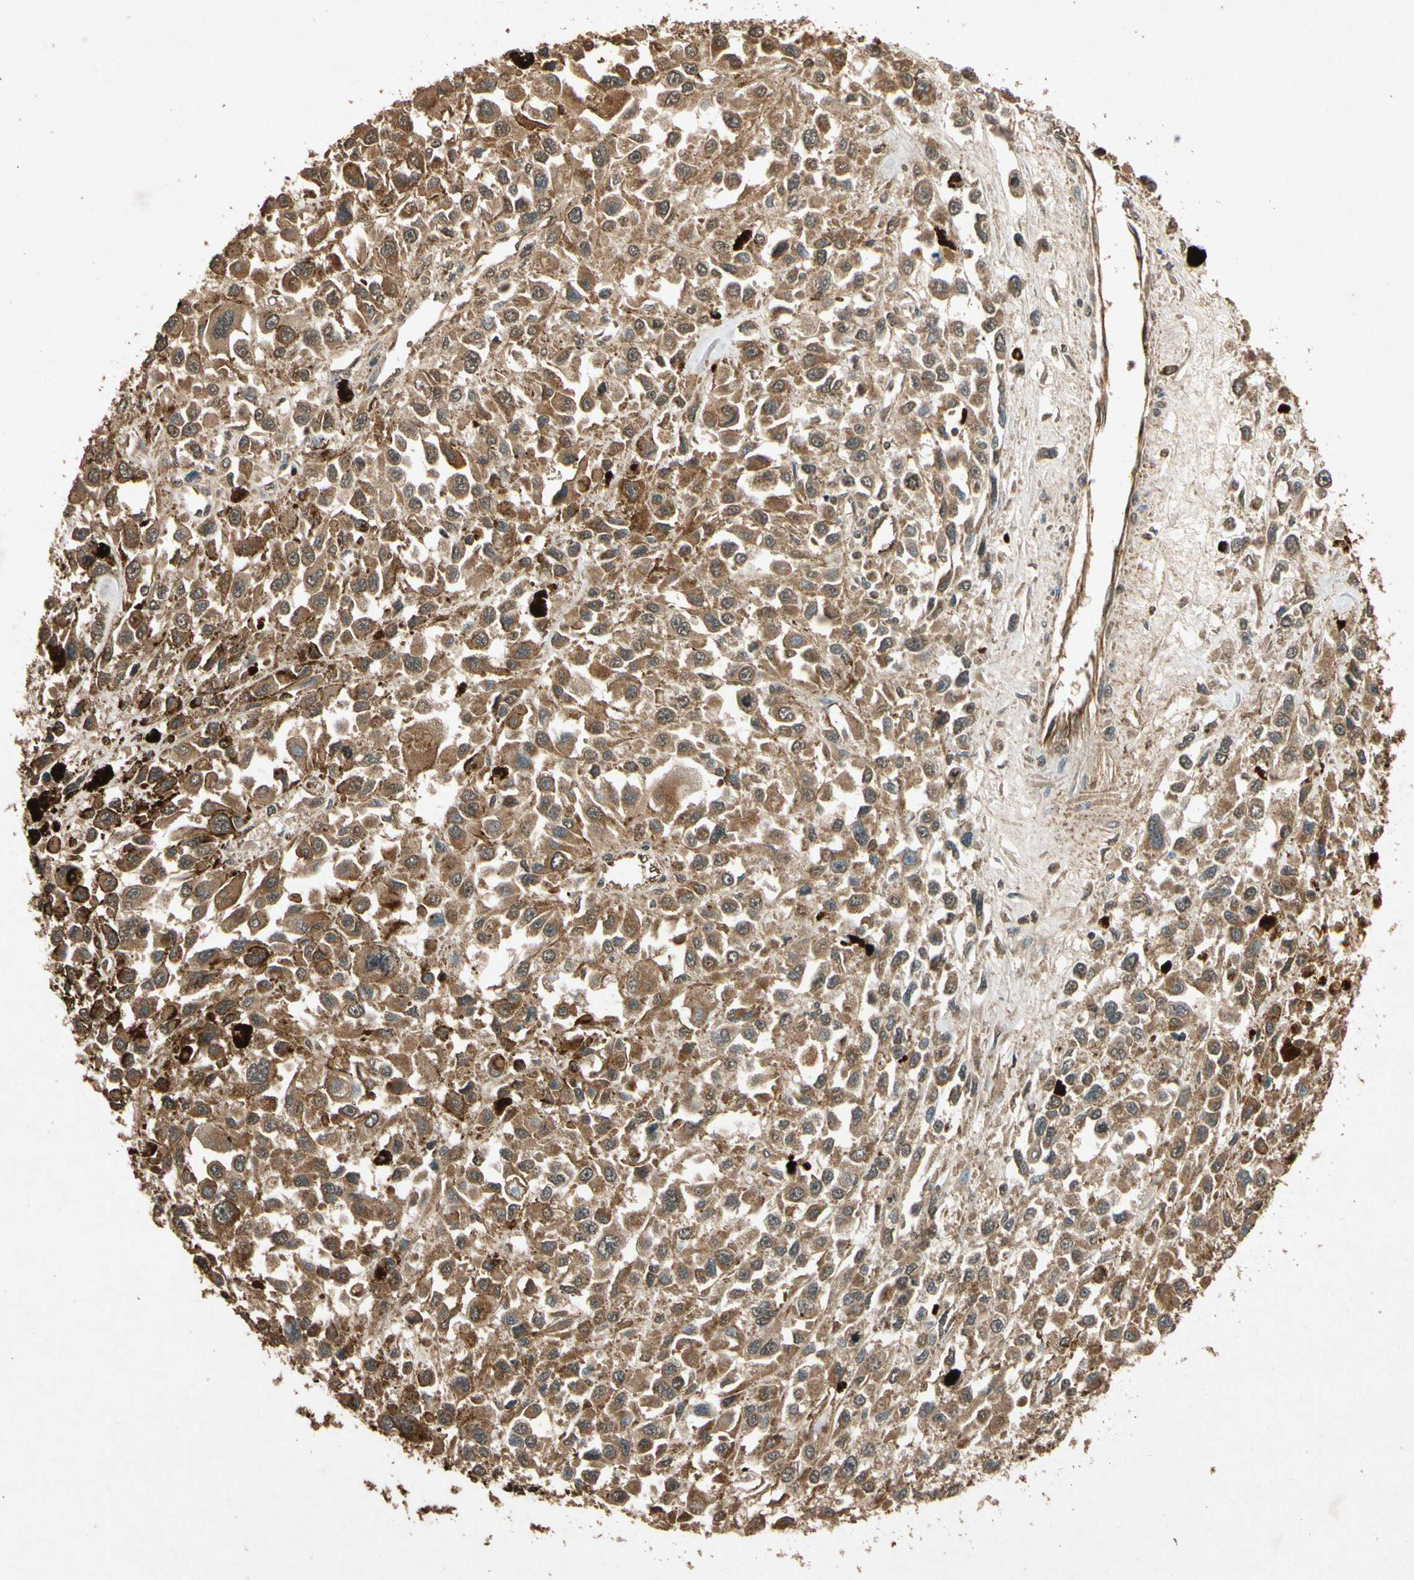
{"staining": {"intensity": "moderate", "quantity": ">75%", "location": "cytoplasmic/membranous"}, "tissue": "melanoma", "cell_type": "Tumor cells", "image_type": "cancer", "snomed": [{"axis": "morphology", "description": "Malignant melanoma, Metastatic site"}, {"axis": "topography", "description": "Lymph node"}], "caption": "Melanoma stained with a protein marker displays moderate staining in tumor cells.", "gene": "TXN2", "patient": {"sex": "male", "age": 59}}